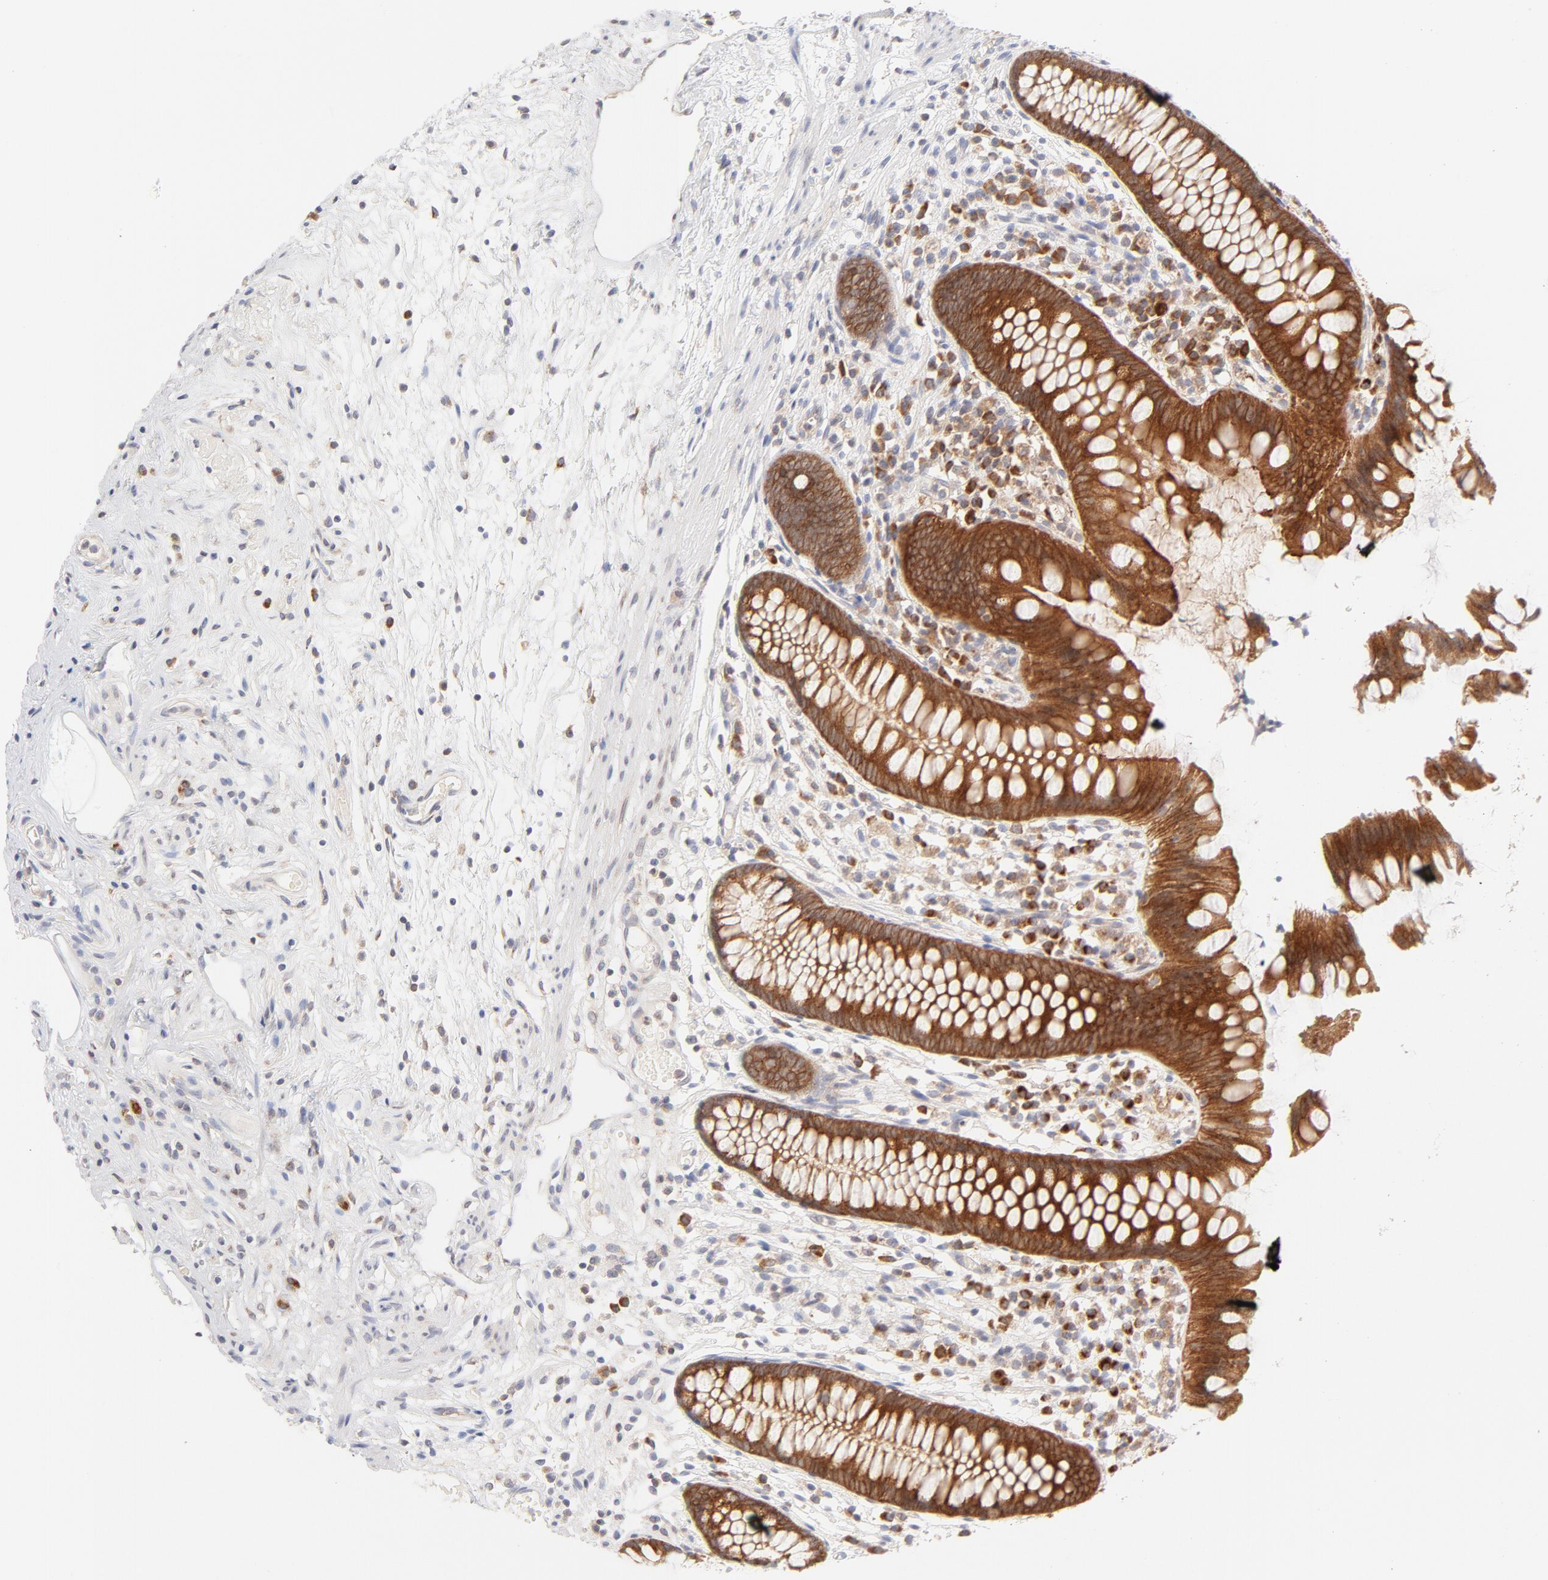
{"staining": {"intensity": "strong", "quantity": ">75%", "location": "cytoplasmic/membranous"}, "tissue": "appendix", "cell_type": "Glandular cells", "image_type": "normal", "snomed": [{"axis": "morphology", "description": "Normal tissue, NOS"}, {"axis": "topography", "description": "Appendix"}], "caption": "An IHC micrograph of unremarkable tissue is shown. Protein staining in brown labels strong cytoplasmic/membranous positivity in appendix within glandular cells.", "gene": "RPS6KA1", "patient": {"sex": "male", "age": 38}}